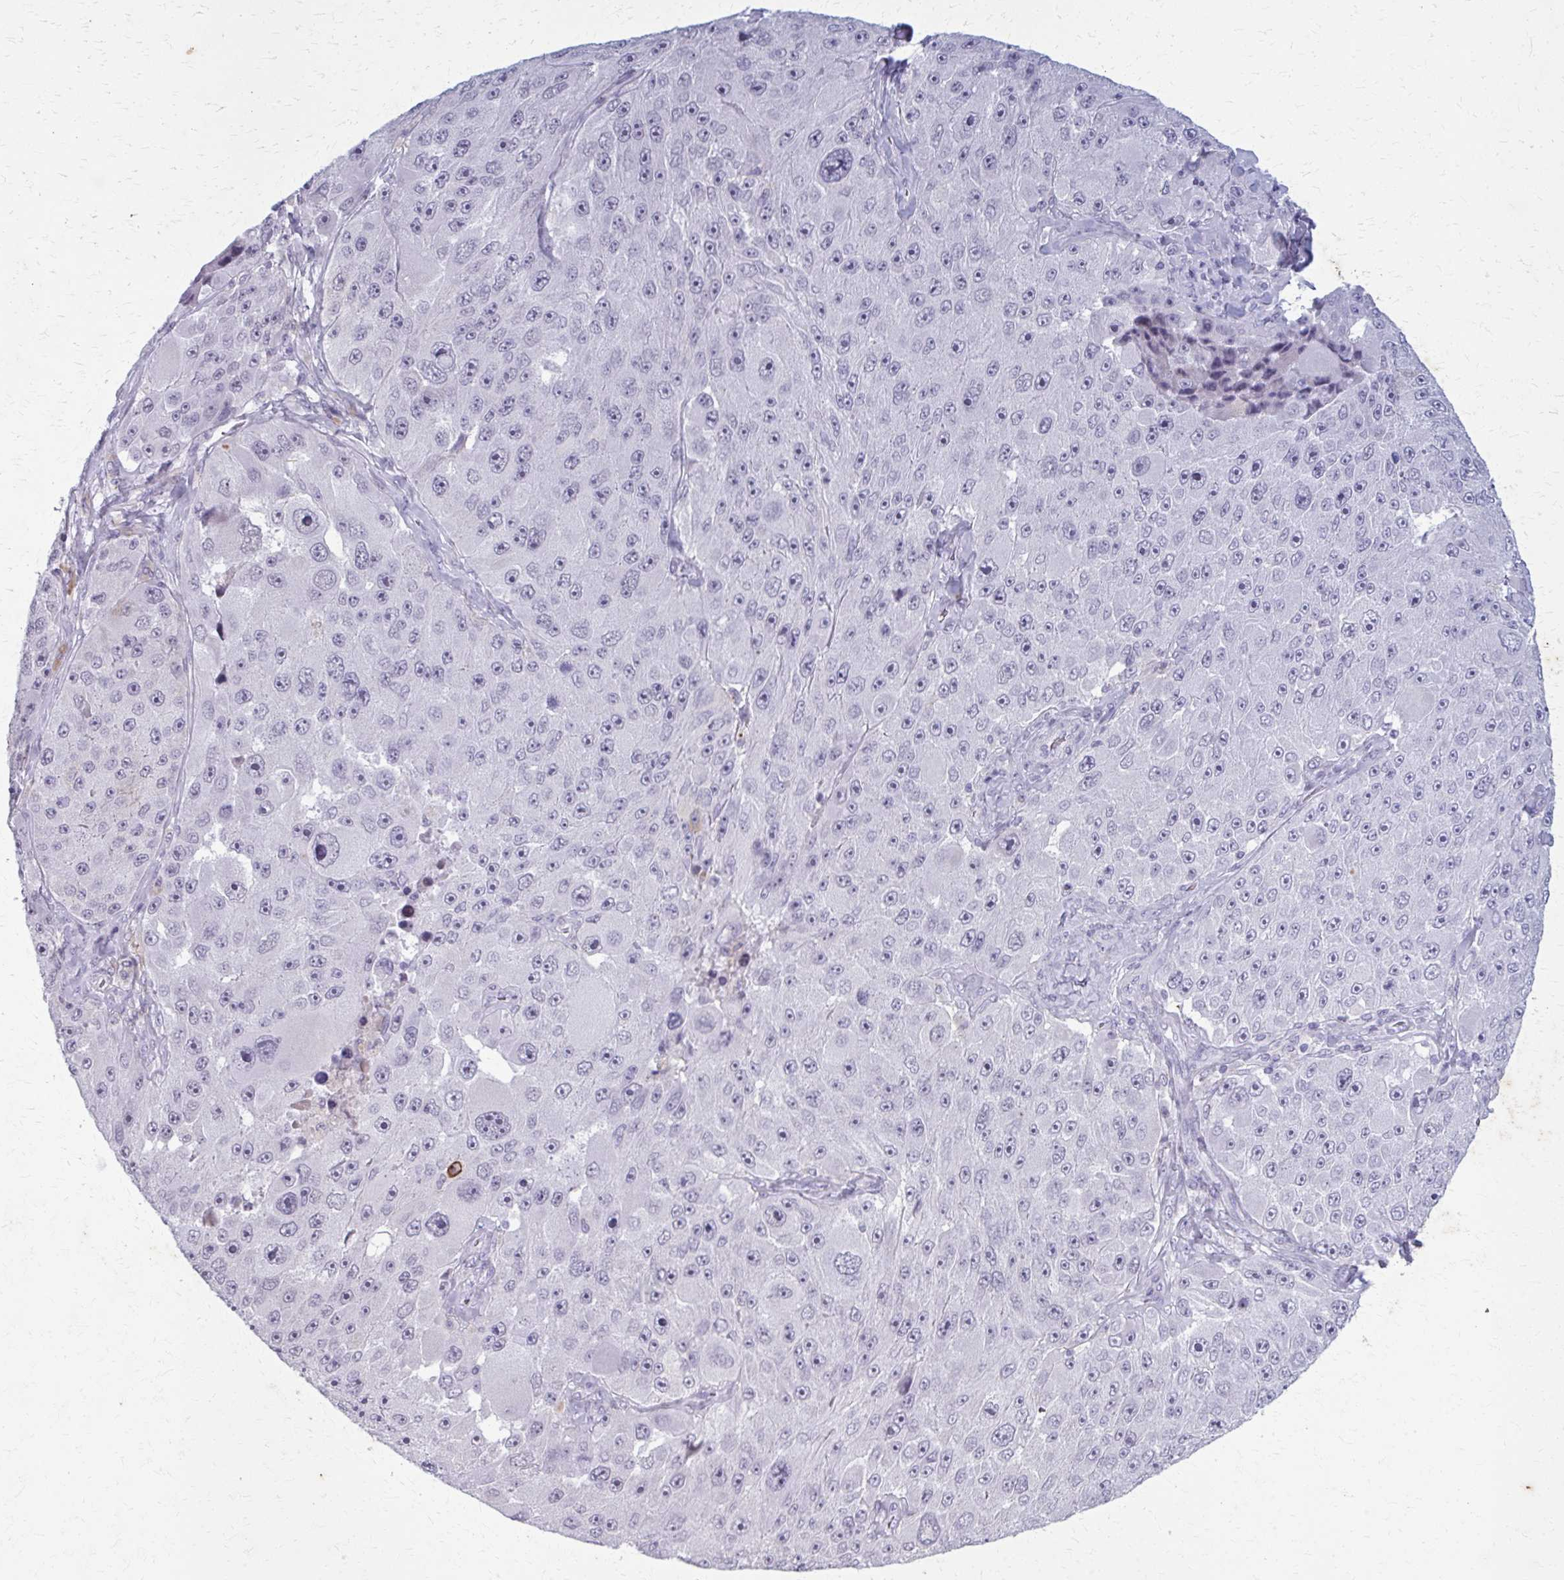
{"staining": {"intensity": "negative", "quantity": "none", "location": "none"}, "tissue": "melanoma", "cell_type": "Tumor cells", "image_type": "cancer", "snomed": [{"axis": "morphology", "description": "Malignant melanoma, Metastatic site"}, {"axis": "topography", "description": "Lymph node"}], "caption": "Immunohistochemistry image of neoplastic tissue: human melanoma stained with DAB (3,3'-diaminobenzidine) demonstrates no significant protein positivity in tumor cells.", "gene": "CARD9", "patient": {"sex": "male", "age": 62}}